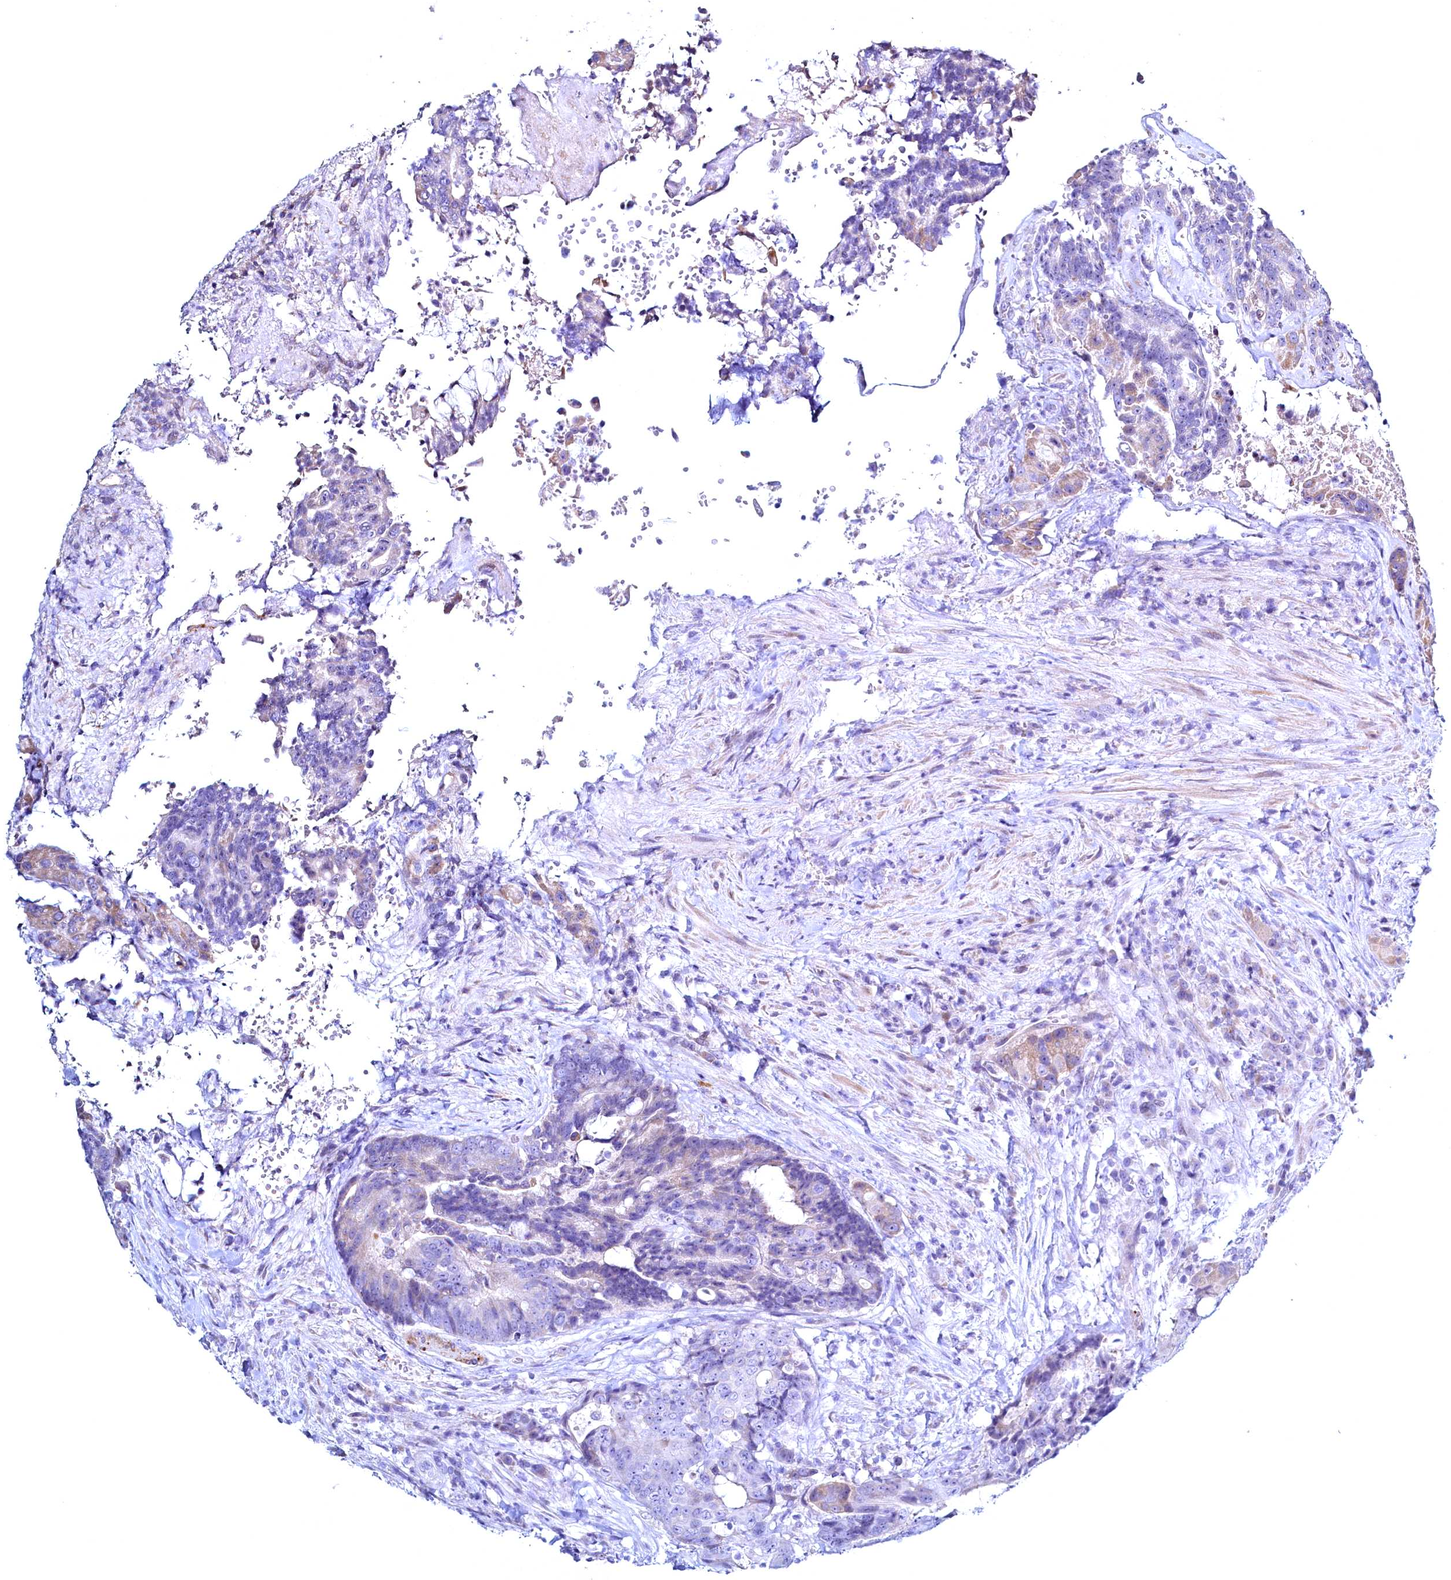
{"staining": {"intensity": "weak", "quantity": "<25%", "location": "cytoplasmic/membranous"}, "tissue": "colorectal cancer", "cell_type": "Tumor cells", "image_type": "cancer", "snomed": [{"axis": "morphology", "description": "Adenocarcinoma, NOS"}, {"axis": "topography", "description": "Rectum"}], "caption": "An immunohistochemistry (IHC) photomicrograph of colorectal adenocarcinoma is shown. There is no staining in tumor cells of colorectal adenocarcinoma.", "gene": "MAP1LC3A", "patient": {"sex": "male", "age": 69}}